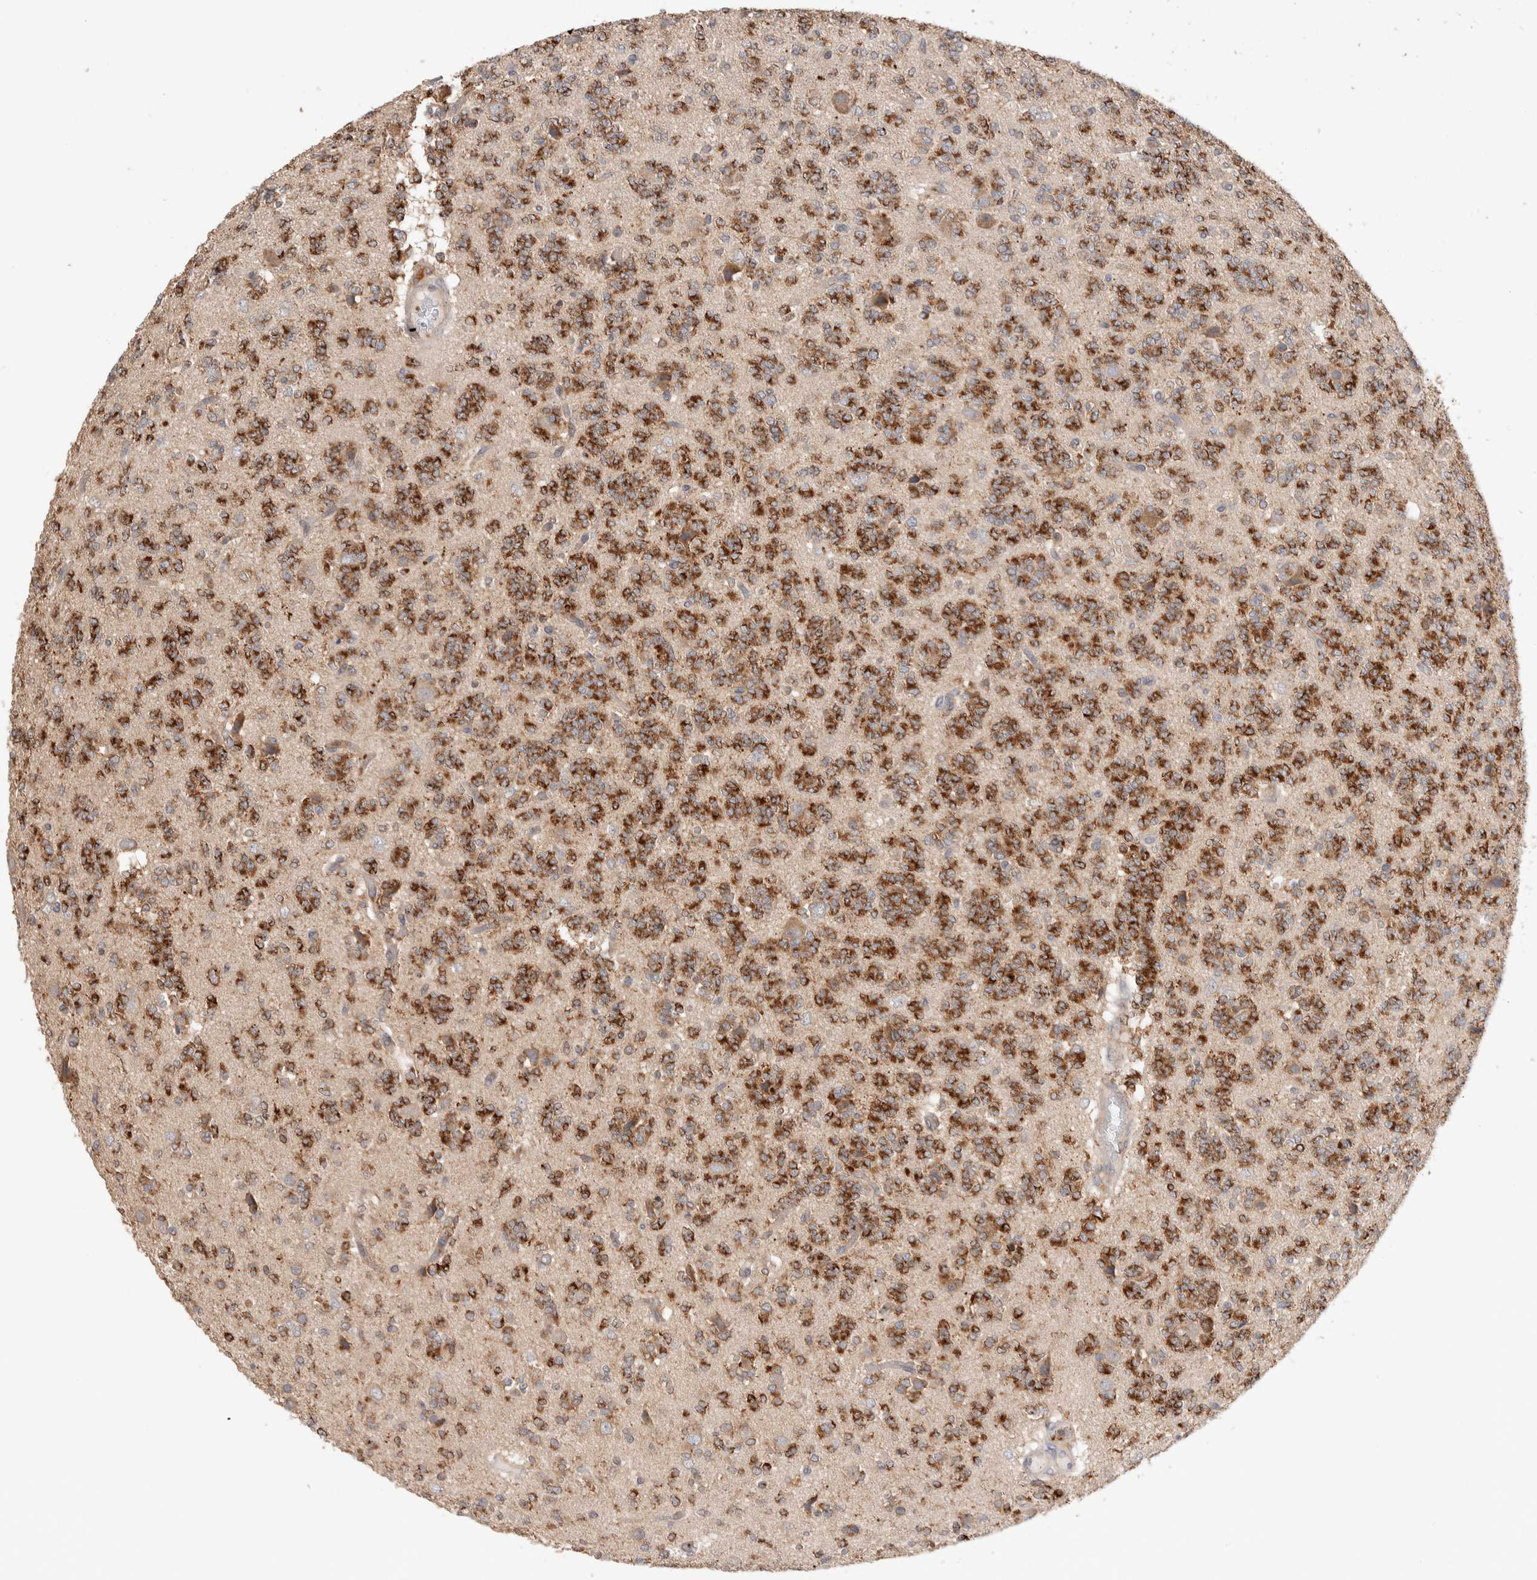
{"staining": {"intensity": "strong", "quantity": ">75%", "location": "cytoplasmic/membranous"}, "tissue": "glioma", "cell_type": "Tumor cells", "image_type": "cancer", "snomed": [{"axis": "morphology", "description": "Glioma, malignant, Low grade"}, {"axis": "topography", "description": "Brain"}], "caption": "The micrograph reveals immunohistochemical staining of glioma. There is strong cytoplasmic/membranous positivity is identified in approximately >75% of tumor cells.", "gene": "DEPTOR", "patient": {"sex": "male", "age": 38}}